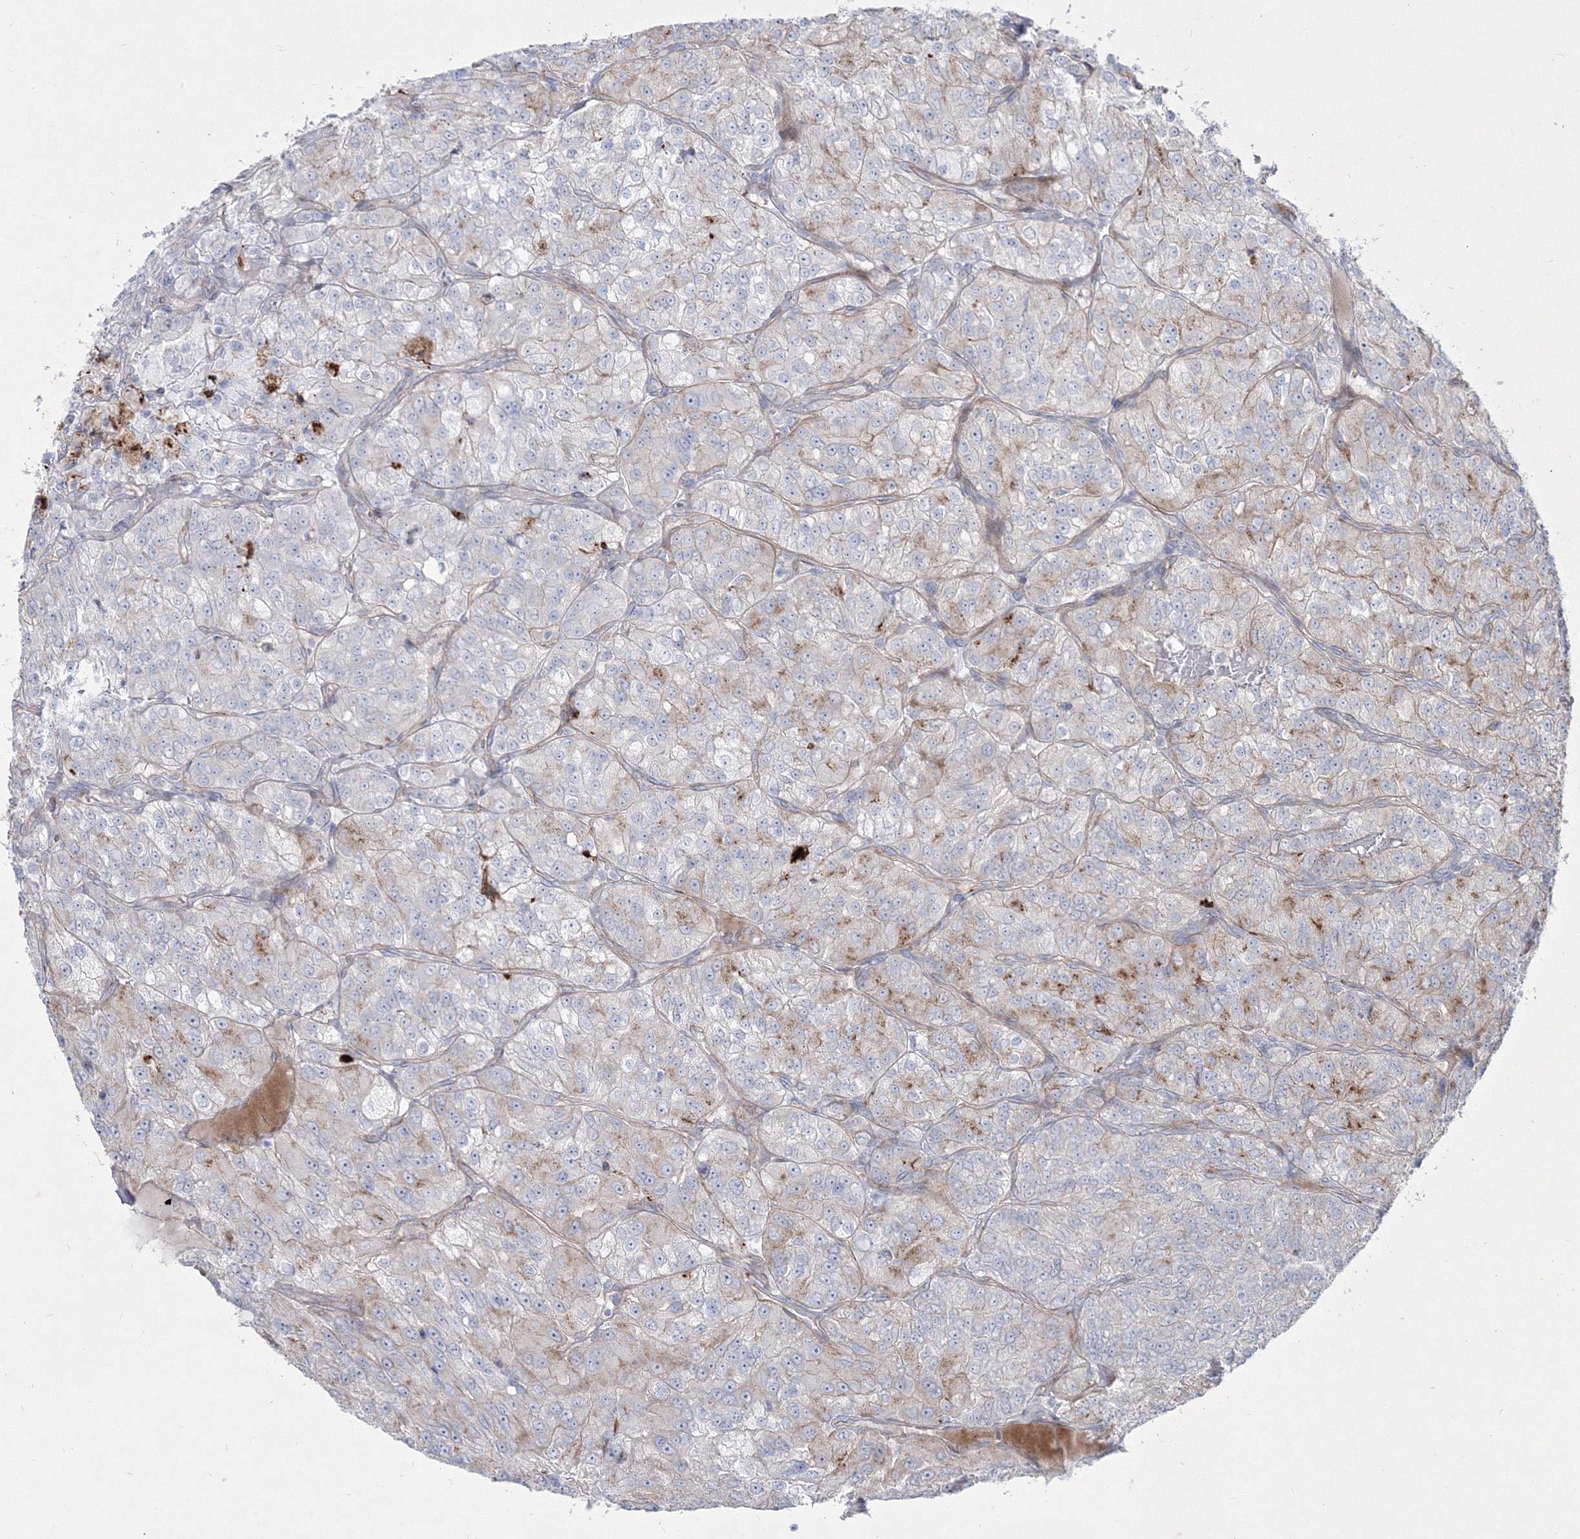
{"staining": {"intensity": "weak", "quantity": "<25%", "location": "cytoplasmic/membranous"}, "tissue": "renal cancer", "cell_type": "Tumor cells", "image_type": "cancer", "snomed": [{"axis": "morphology", "description": "Adenocarcinoma, NOS"}, {"axis": "topography", "description": "Kidney"}], "caption": "This is an IHC micrograph of renal cancer (adenocarcinoma). There is no expression in tumor cells.", "gene": "HYAL2", "patient": {"sex": "female", "age": 63}}